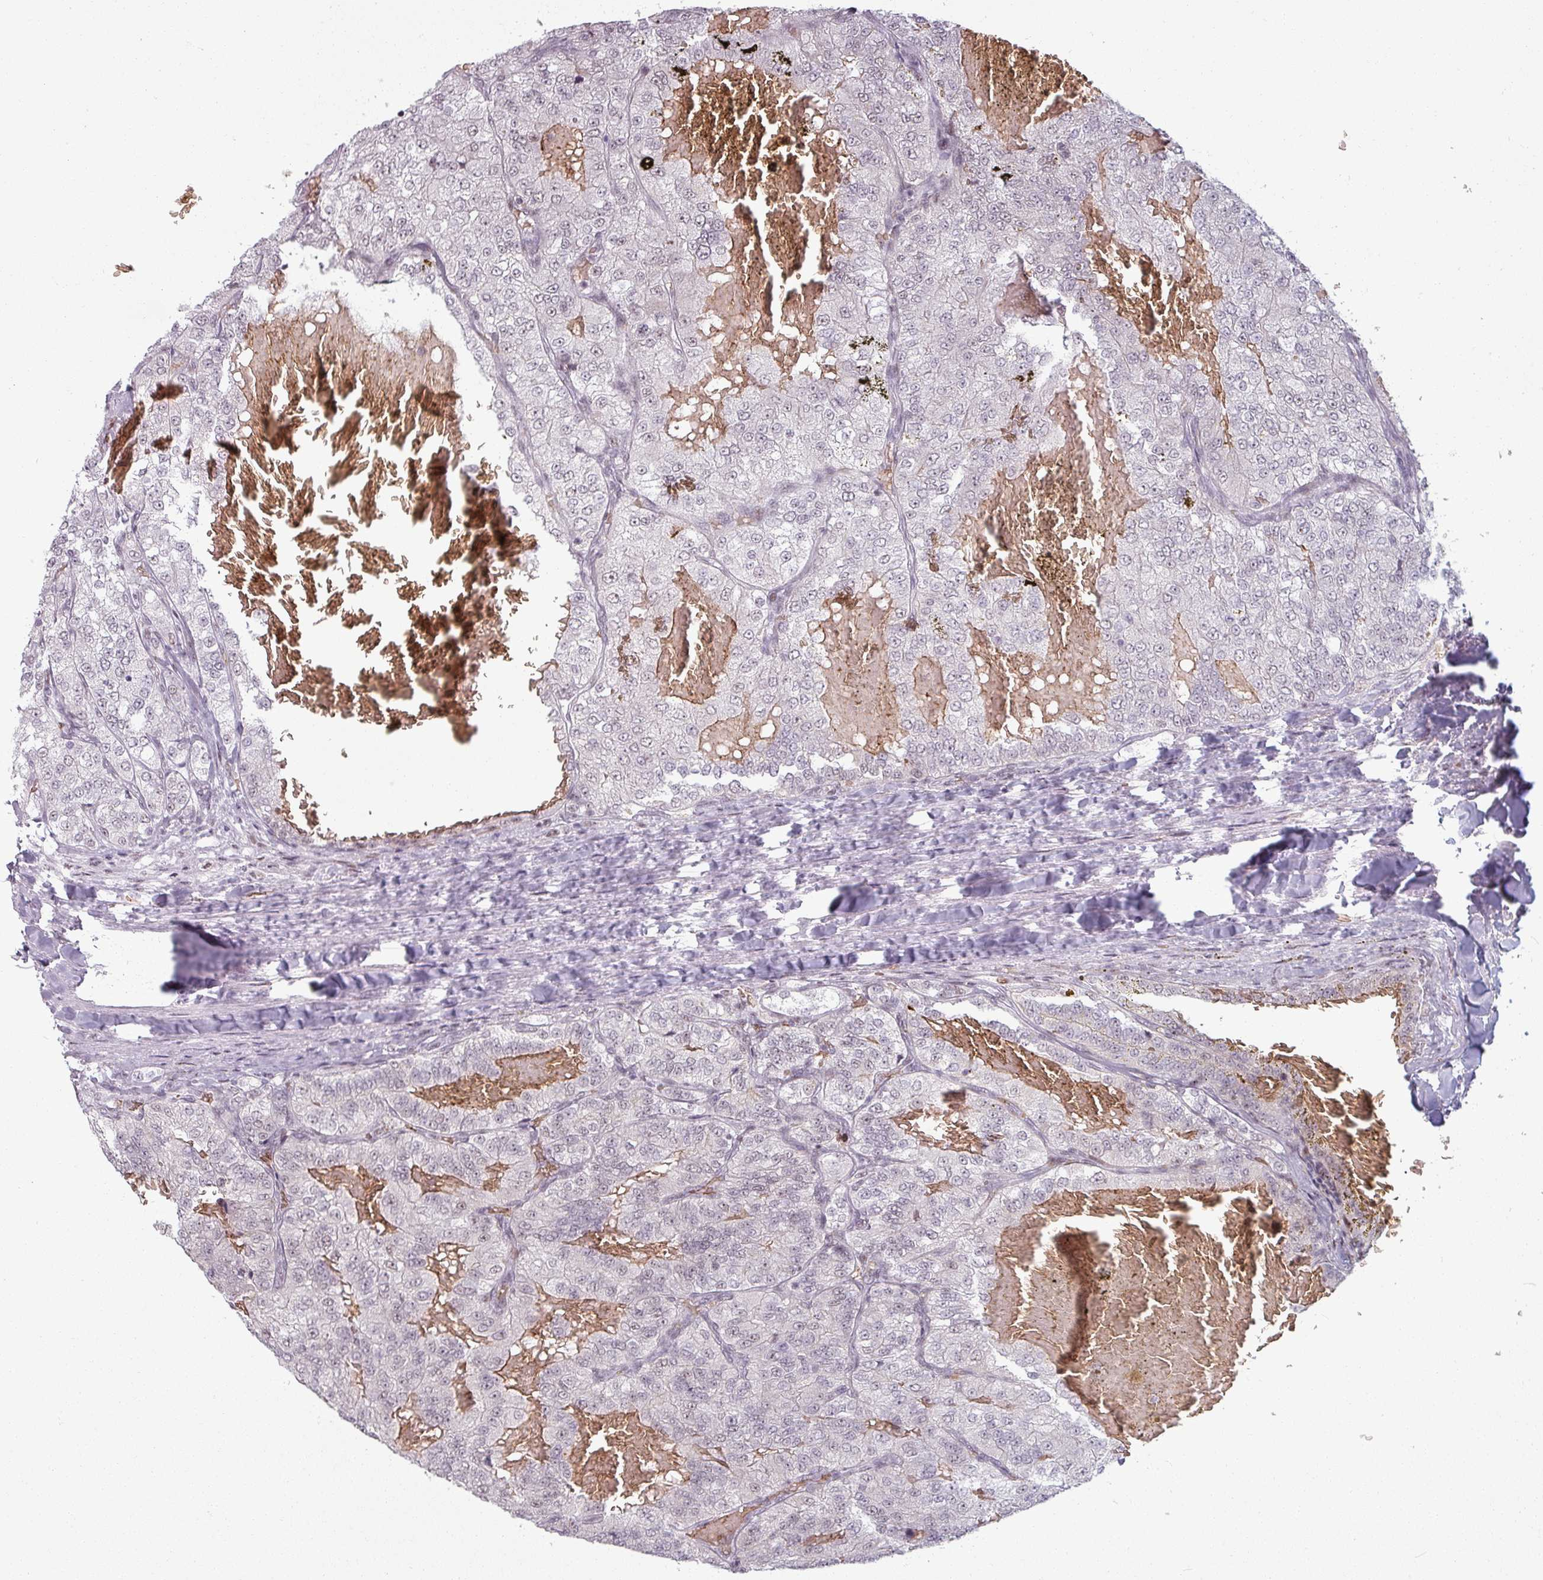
{"staining": {"intensity": "weak", "quantity": "<25%", "location": "nuclear"}, "tissue": "renal cancer", "cell_type": "Tumor cells", "image_type": "cancer", "snomed": [{"axis": "morphology", "description": "Adenocarcinoma, NOS"}, {"axis": "topography", "description": "Kidney"}], "caption": "Adenocarcinoma (renal) was stained to show a protein in brown. There is no significant staining in tumor cells. (Stains: DAB immunohistochemistry with hematoxylin counter stain, Microscopy: brightfield microscopy at high magnification).", "gene": "NCOR1", "patient": {"sex": "female", "age": 63}}